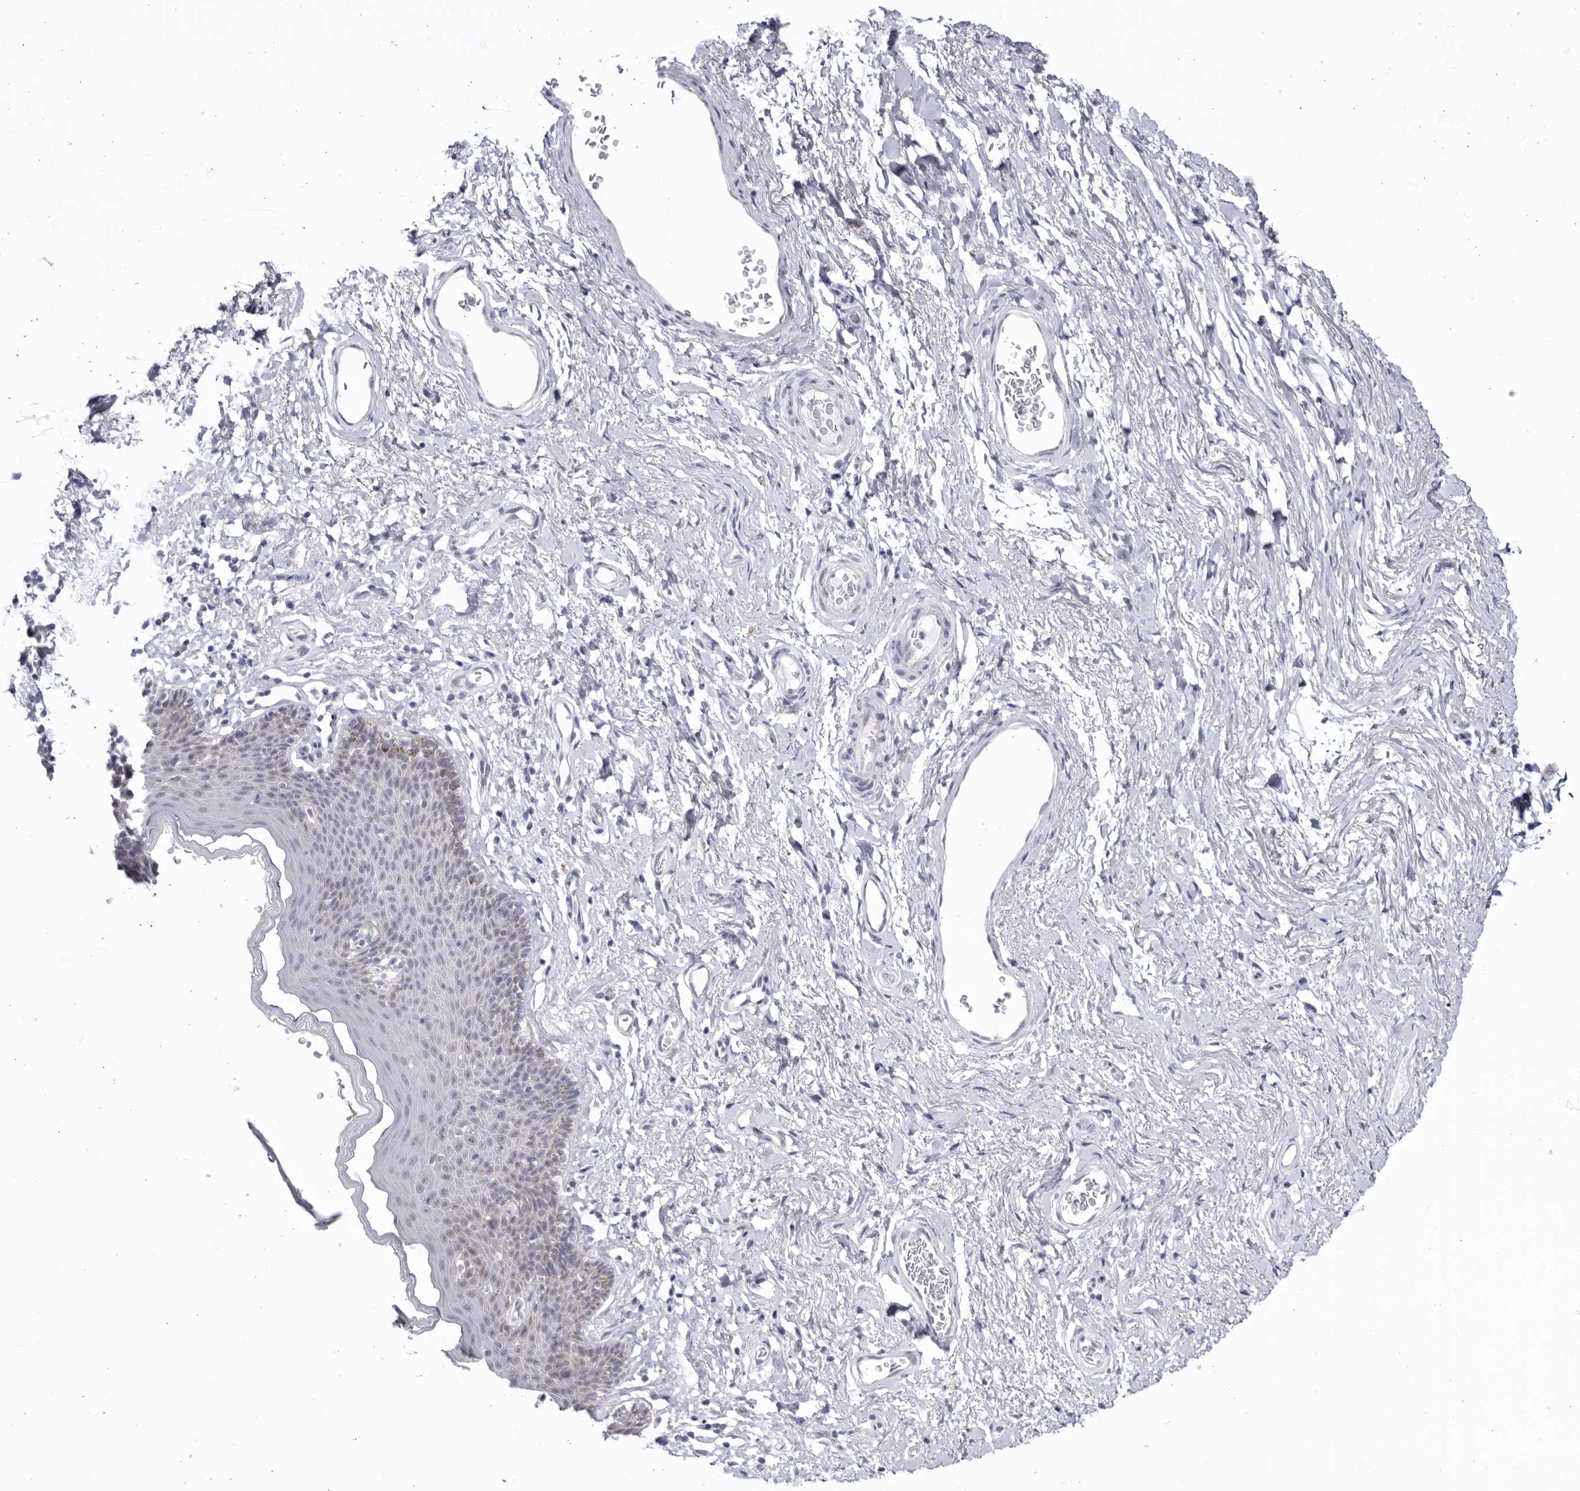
{"staining": {"intensity": "weak", "quantity": "<25%", "location": "cytoplasmic/membranous"}, "tissue": "skin", "cell_type": "Epidermal cells", "image_type": "normal", "snomed": [{"axis": "morphology", "description": "Normal tissue, NOS"}, {"axis": "topography", "description": "Vulva"}], "caption": "Epidermal cells show no significant protein staining in benign skin.", "gene": "CCDC181", "patient": {"sex": "female", "age": 66}}